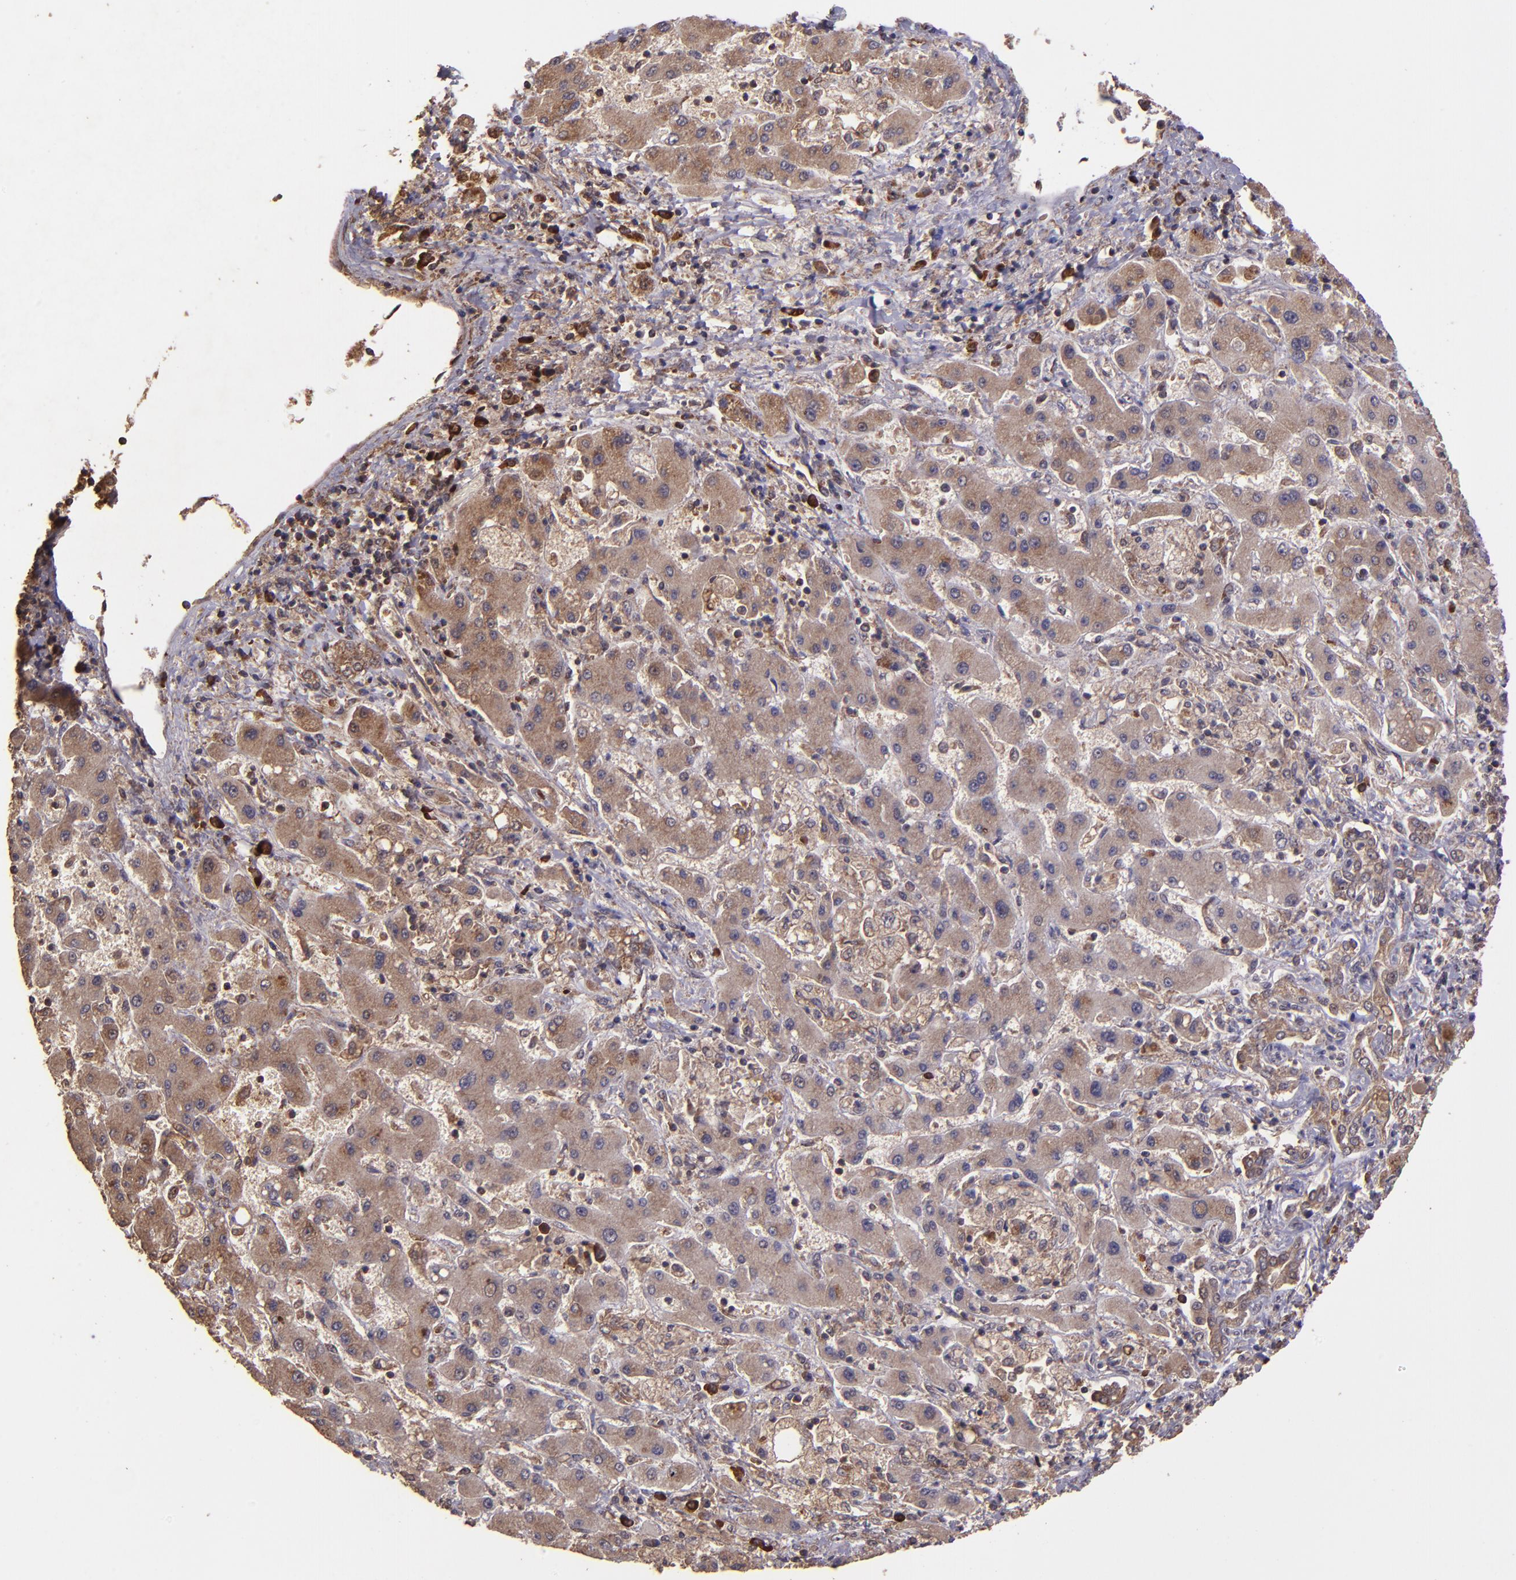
{"staining": {"intensity": "moderate", "quantity": ">75%", "location": "cytoplasmic/membranous"}, "tissue": "liver cancer", "cell_type": "Tumor cells", "image_type": "cancer", "snomed": [{"axis": "morphology", "description": "Cholangiocarcinoma"}, {"axis": "topography", "description": "Liver"}], "caption": "High-power microscopy captured an immunohistochemistry (IHC) histopathology image of liver cancer, revealing moderate cytoplasmic/membranous staining in about >75% of tumor cells. The protein is shown in brown color, while the nuclei are stained blue.", "gene": "USP51", "patient": {"sex": "male", "age": 50}}